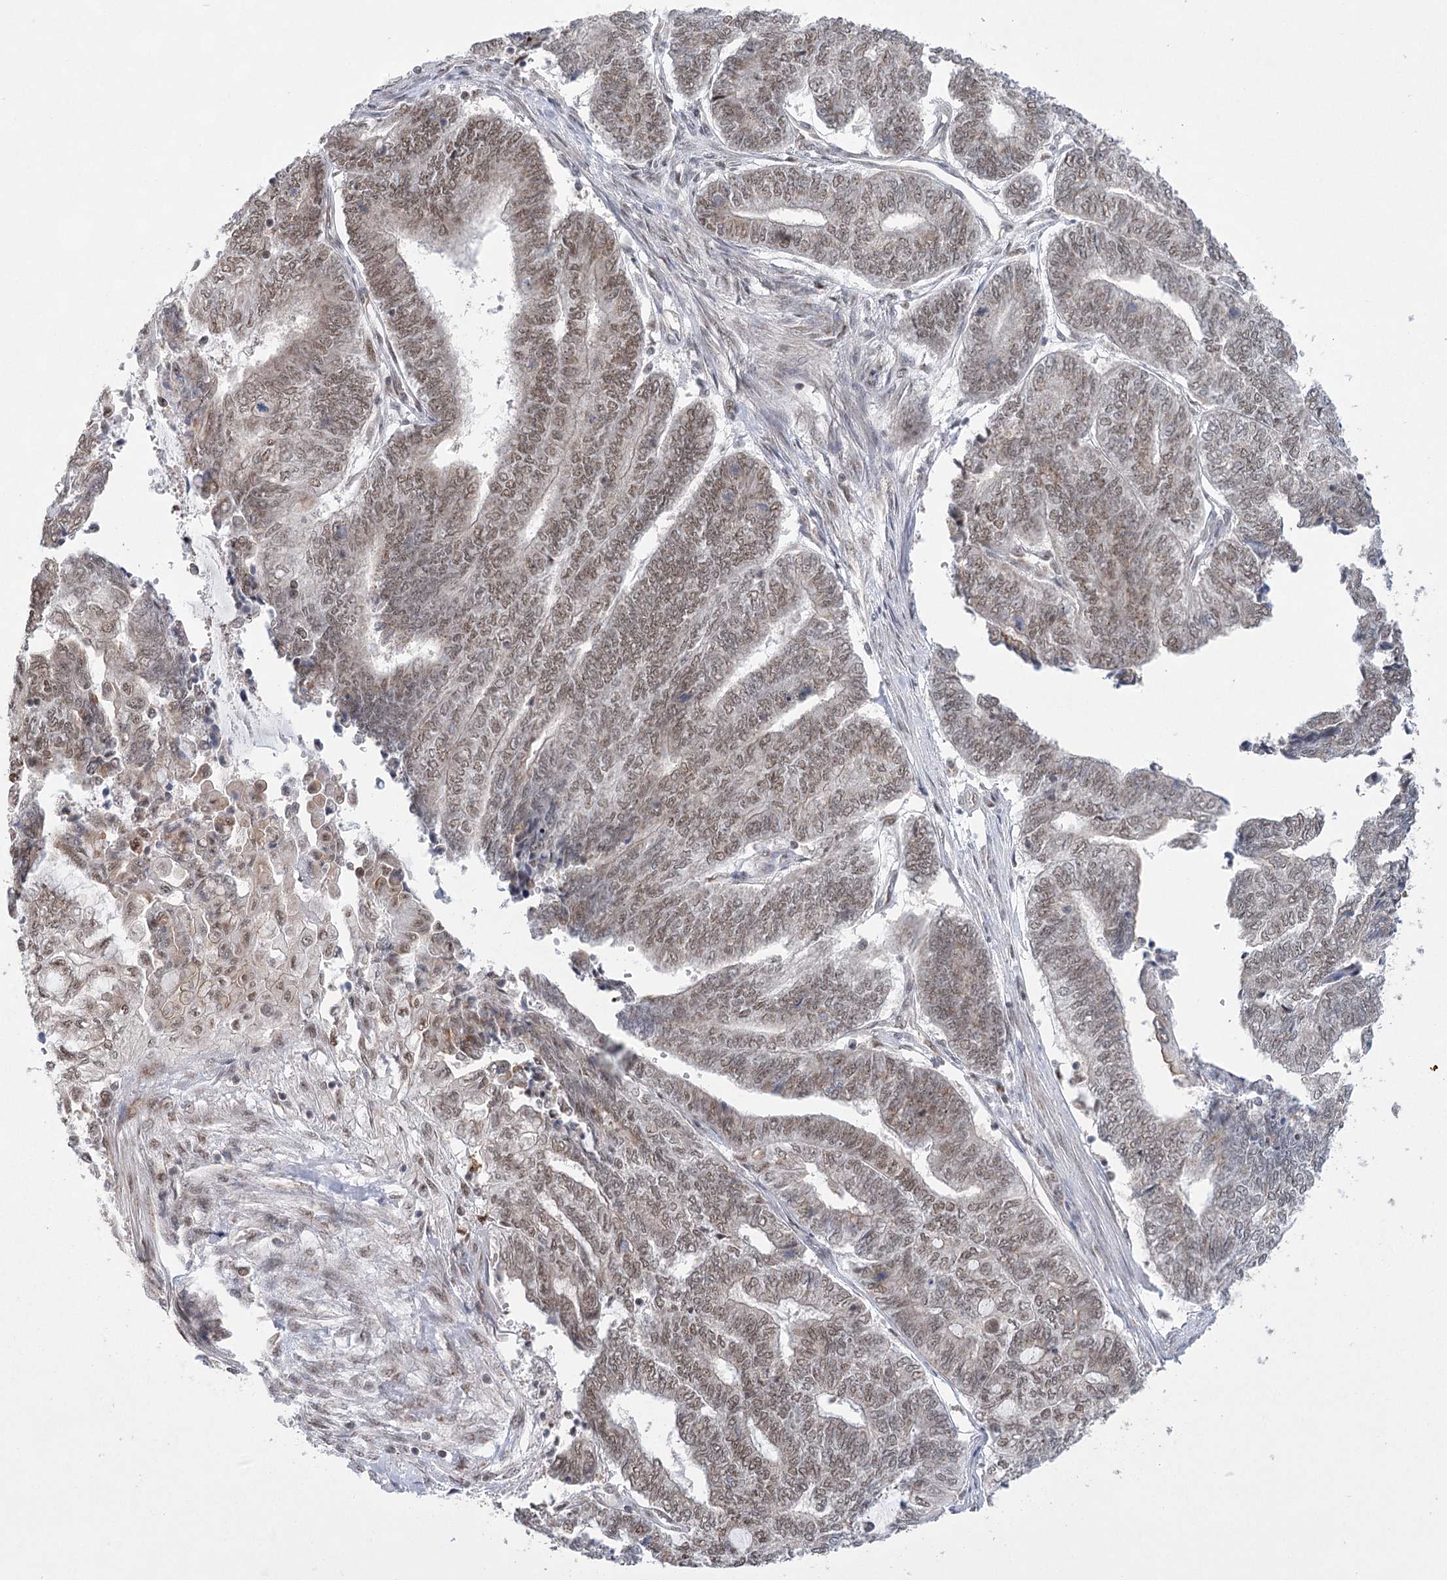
{"staining": {"intensity": "weak", "quantity": "25%-75%", "location": "nuclear"}, "tissue": "endometrial cancer", "cell_type": "Tumor cells", "image_type": "cancer", "snomed": [{"axis": "morphology", "description": "Adenocarcinoma, NOS"}, {"axis": "topography", "description": "Uterus"}, {"axis": "topography", "description": "Endometrium"}], "caption": "Immunohistochemical staining of adenocarcinoma (endometrial) shows weak nuclear protein staining in approximately 25%-75% of tumor cells. The protein of interest is shown in brown color, while the nuclei are stained blue.", "gene": "ZCCHC8", "patient": {"sex": "female", "age": 70}}